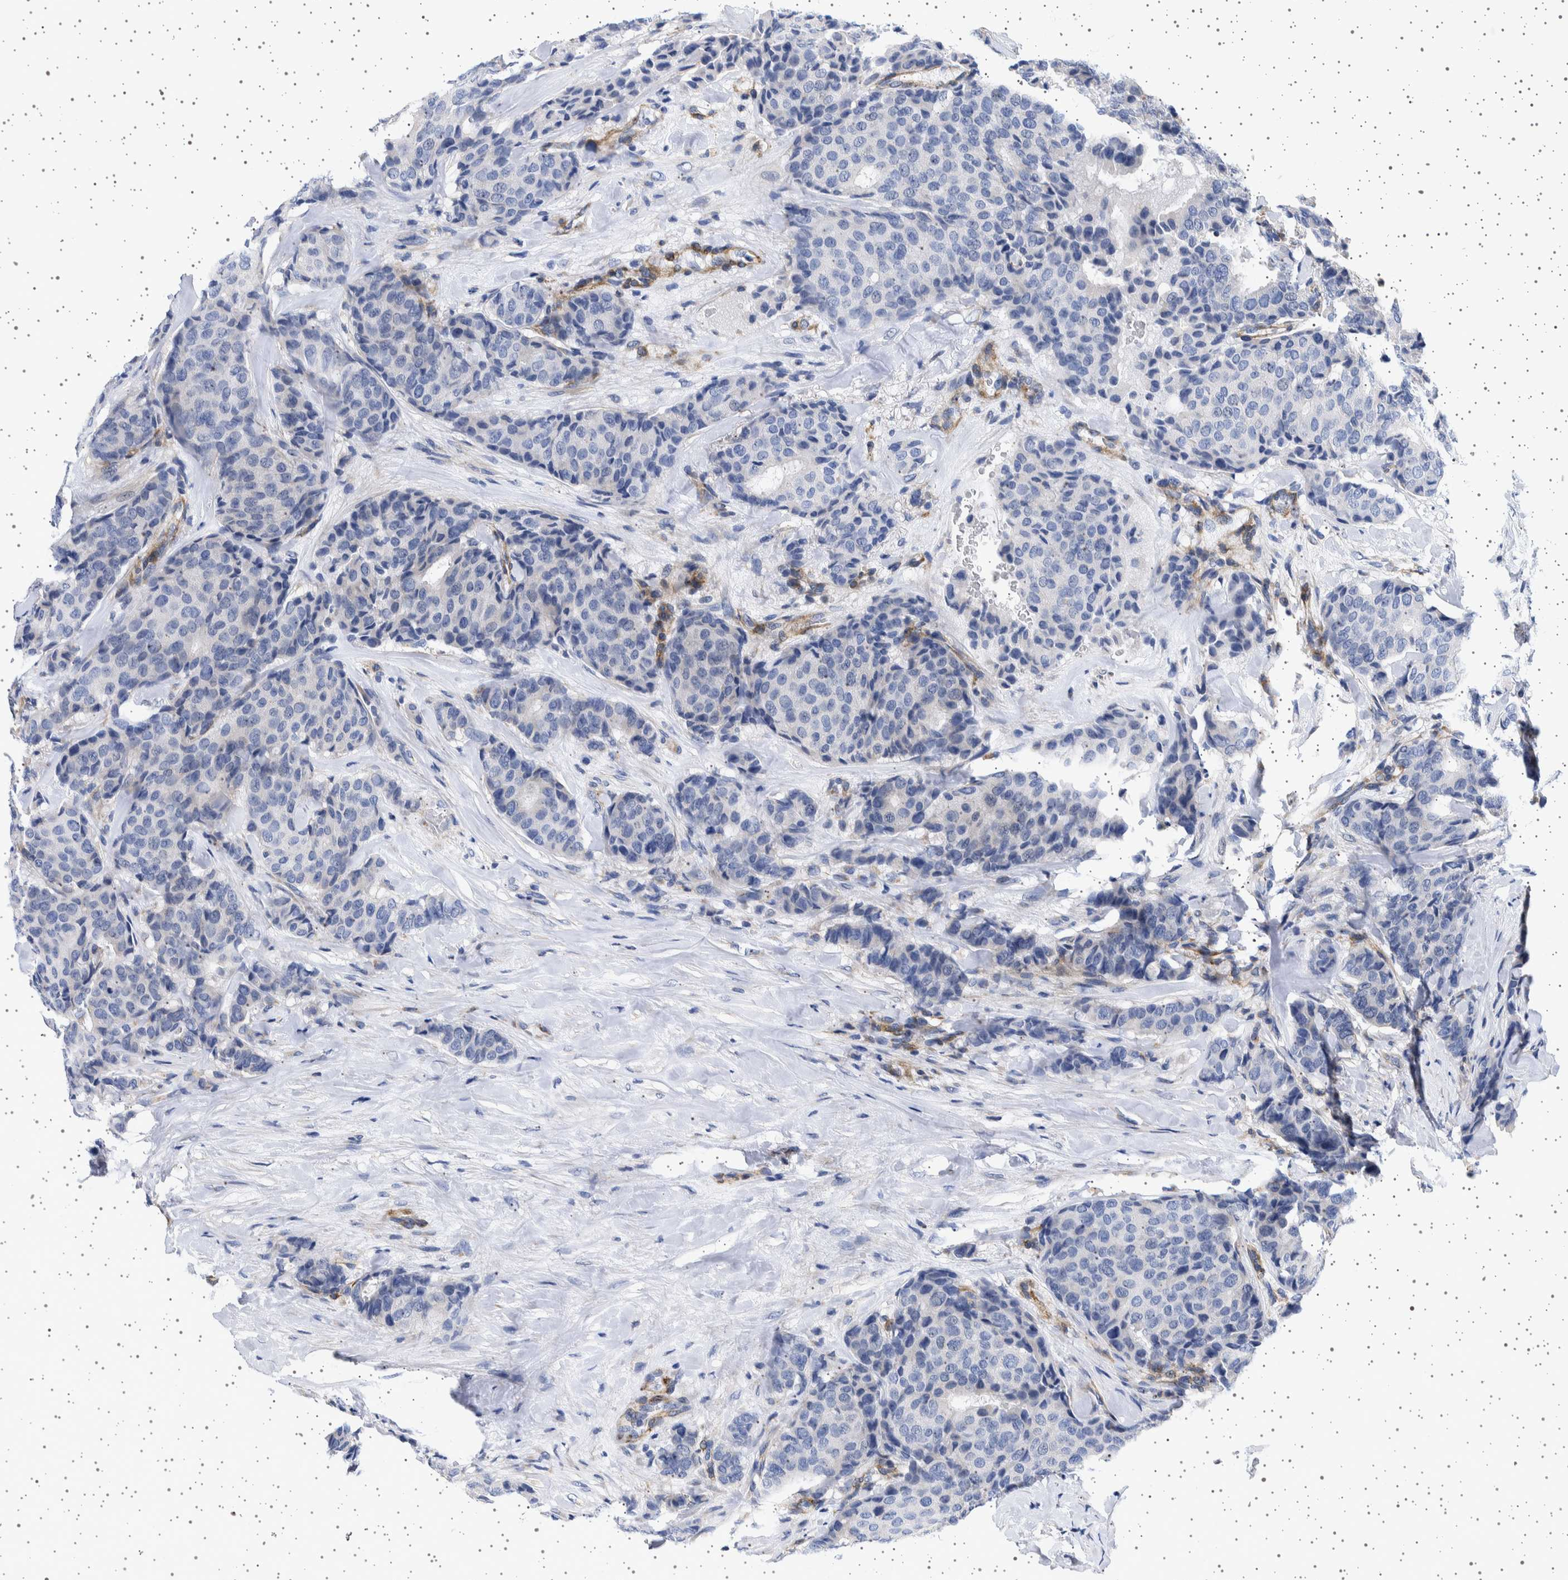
{"staining": {"intensity": "negative", "quantity": "none", "location": "none"}, "tissue": "breast cancer", "cell_type": "Tumor cells", "image_type": "cancer", "snomed": [{"axis": "morphology", "description": "Duct carcinoma"}, {"axis": "topography", "description": "Breast"}], "caption": "This is a photomicrograph of immunohistochemistry (IHC) staining of breast cancer (invasive ductal carcinoma), which shows no positivity in tumor cells.", "gene": "SEPTIN4", "patient": {"sex": "female", "age": 75}}